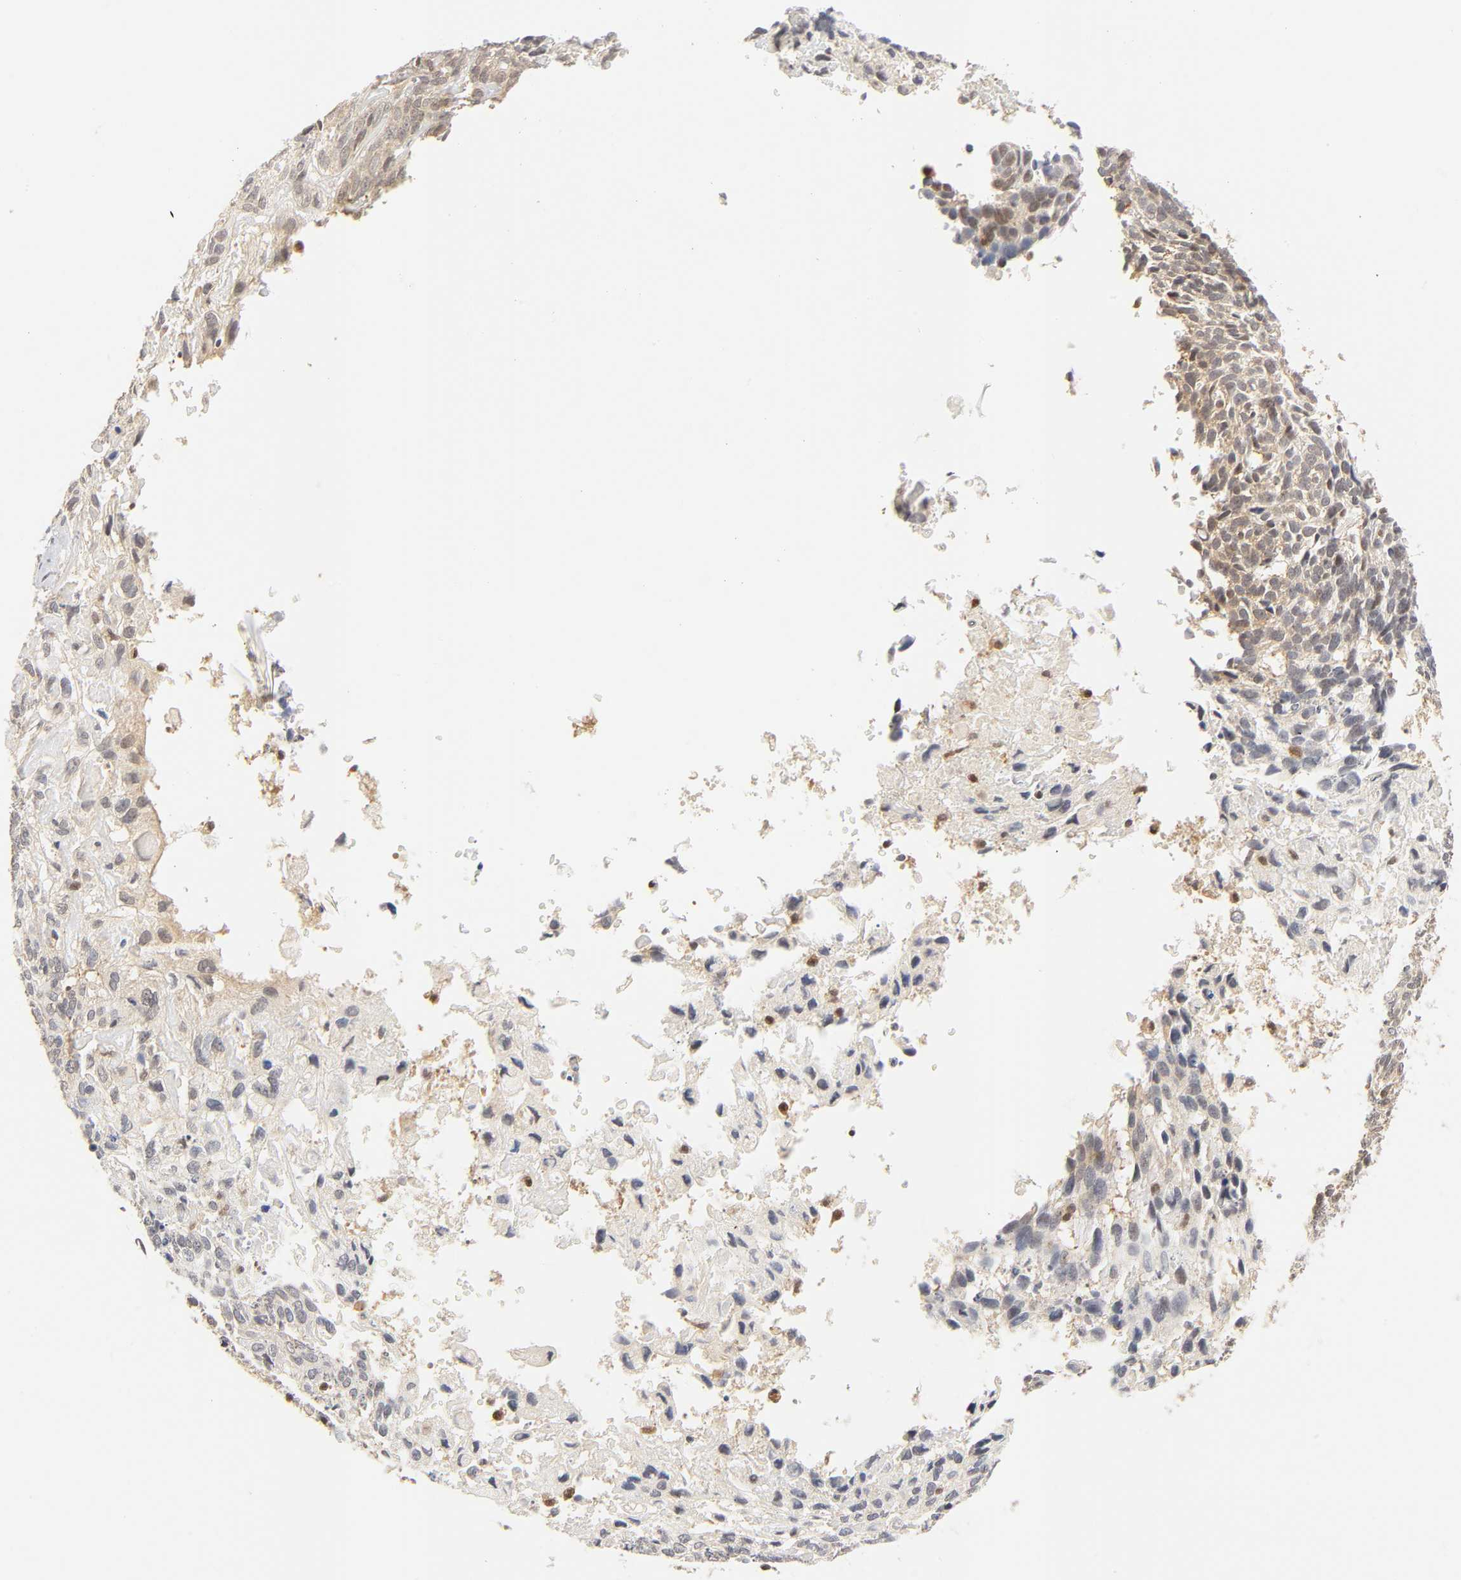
{"staining": {"intensity": "weak", "quantity": ">75%", "location": "cytoplasmic/membranous,nuclear"}, "tissue": "skin cancer", "cell_type": "Tumor cells", "image_type": "cancer", "snomed": [{"axis": "morphology", "description": "Basal cell carcinoma"}, {"axis": "topography", "description": "Skin"}], "caption": "Immunohistochemical staining of skin cancer (basal cell carcinoma) shows weak cytoplasmic/membranous and nuclear protein staining in about >75% of tumor cells. (Stains: DAB (3,3'-diaminobenzidine) in brown, nuclei in blue, Microscopy: brightfield microscopy at high magnification).", "gene": "CDC37", "patient": {"sex": "male", "age": 72}}